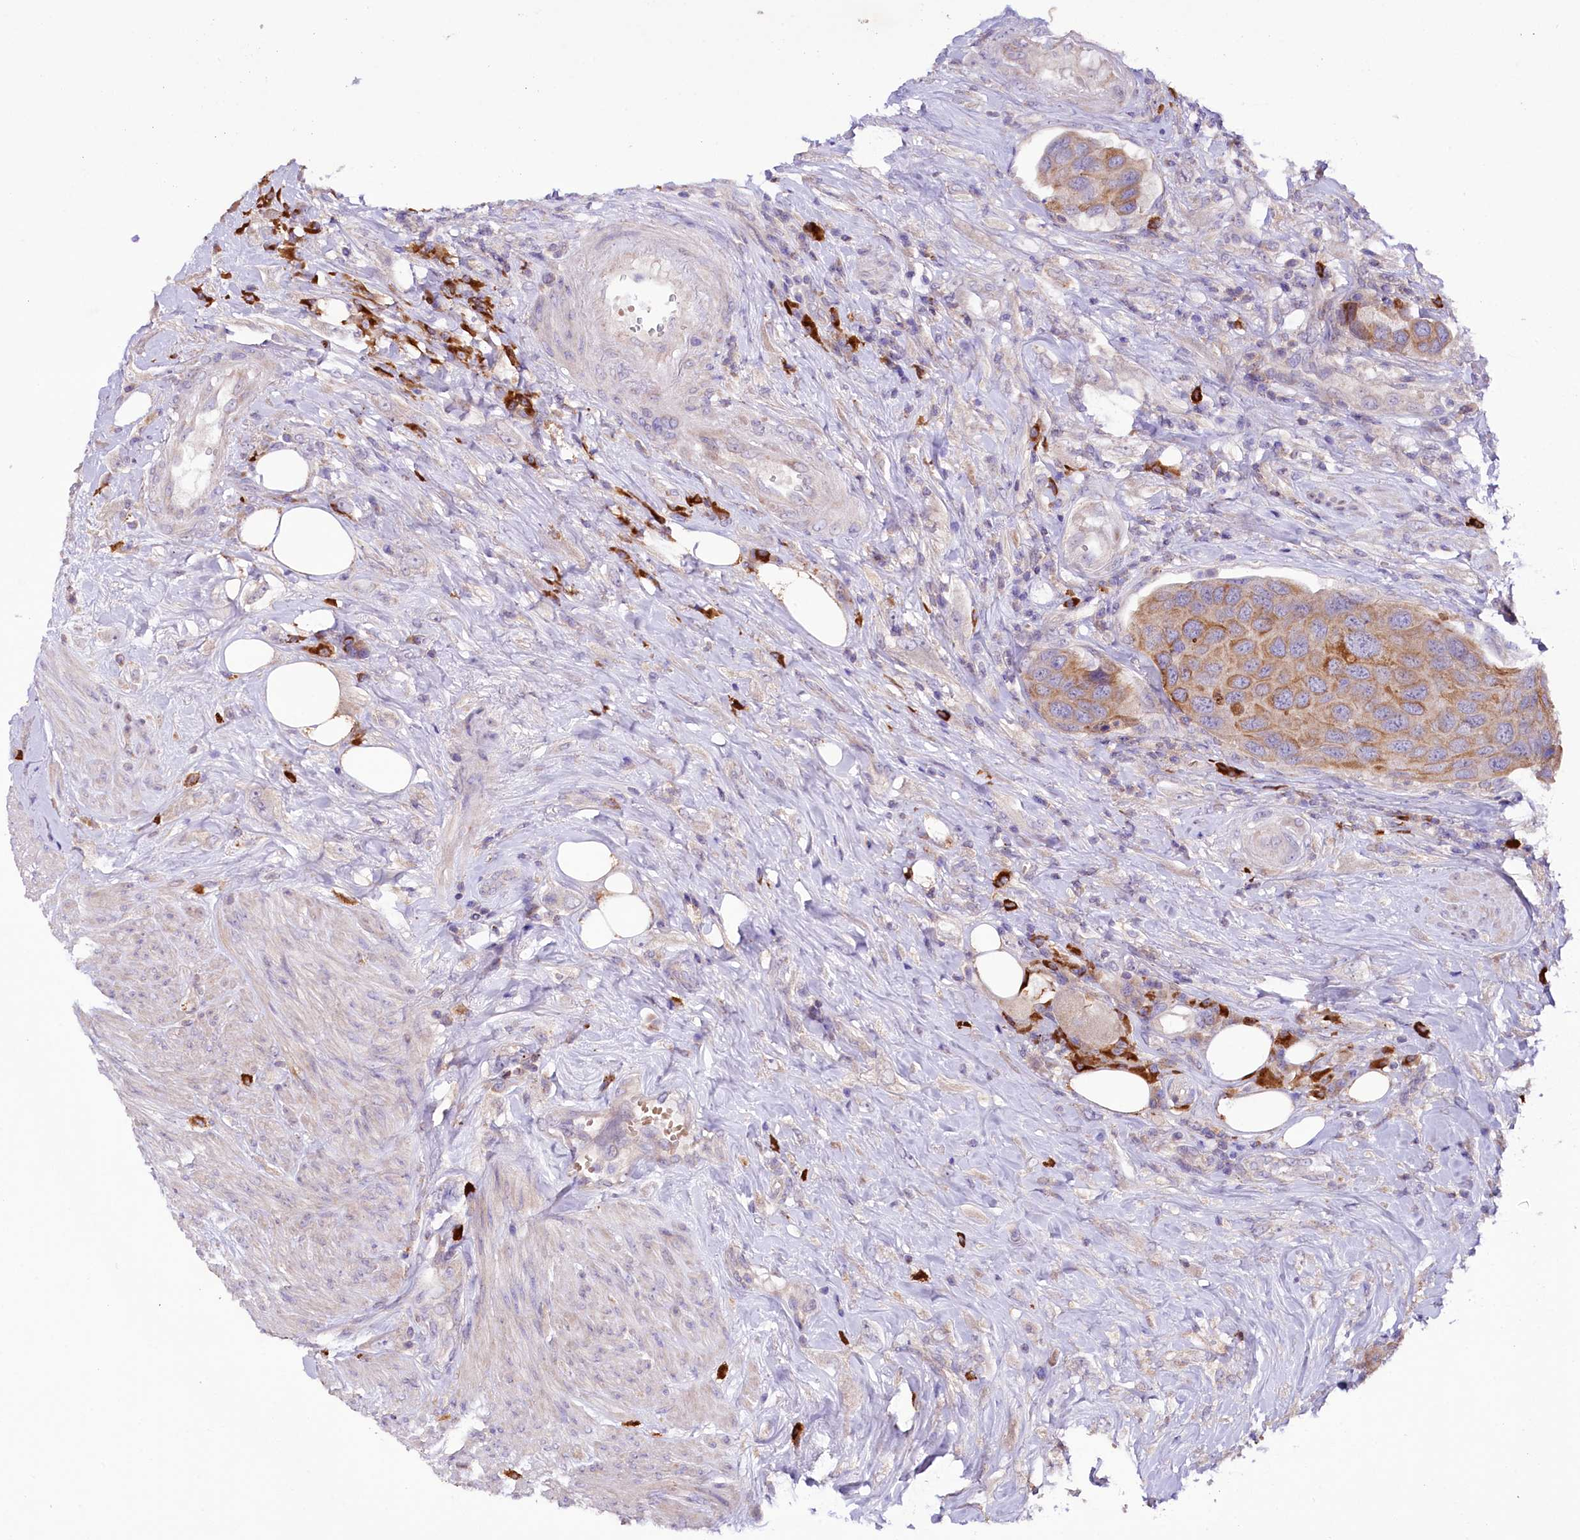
{"staining": {"intensity": "moderate", "quantity": "25%-75%", "location": "cytoplasmic/membranous"}, "tissue": "urothelial cancer", "cell_type": "Tumor cells", "image_type": "cancer", "snomed": [{"axis": "morphology", "description": "Urothelial carcinoma, High grade"}, {"axis": "topography", "description": "Urinary bladder"}], "caption": "Immunohistochemical staining of human urothelial cancer displays medium levels of moderate cytoplasmic/membranous staining in approximately 25%-75% of tumor cells.", "gene": "ZNF45", "patient": {"sex": "male", "age": 74}}